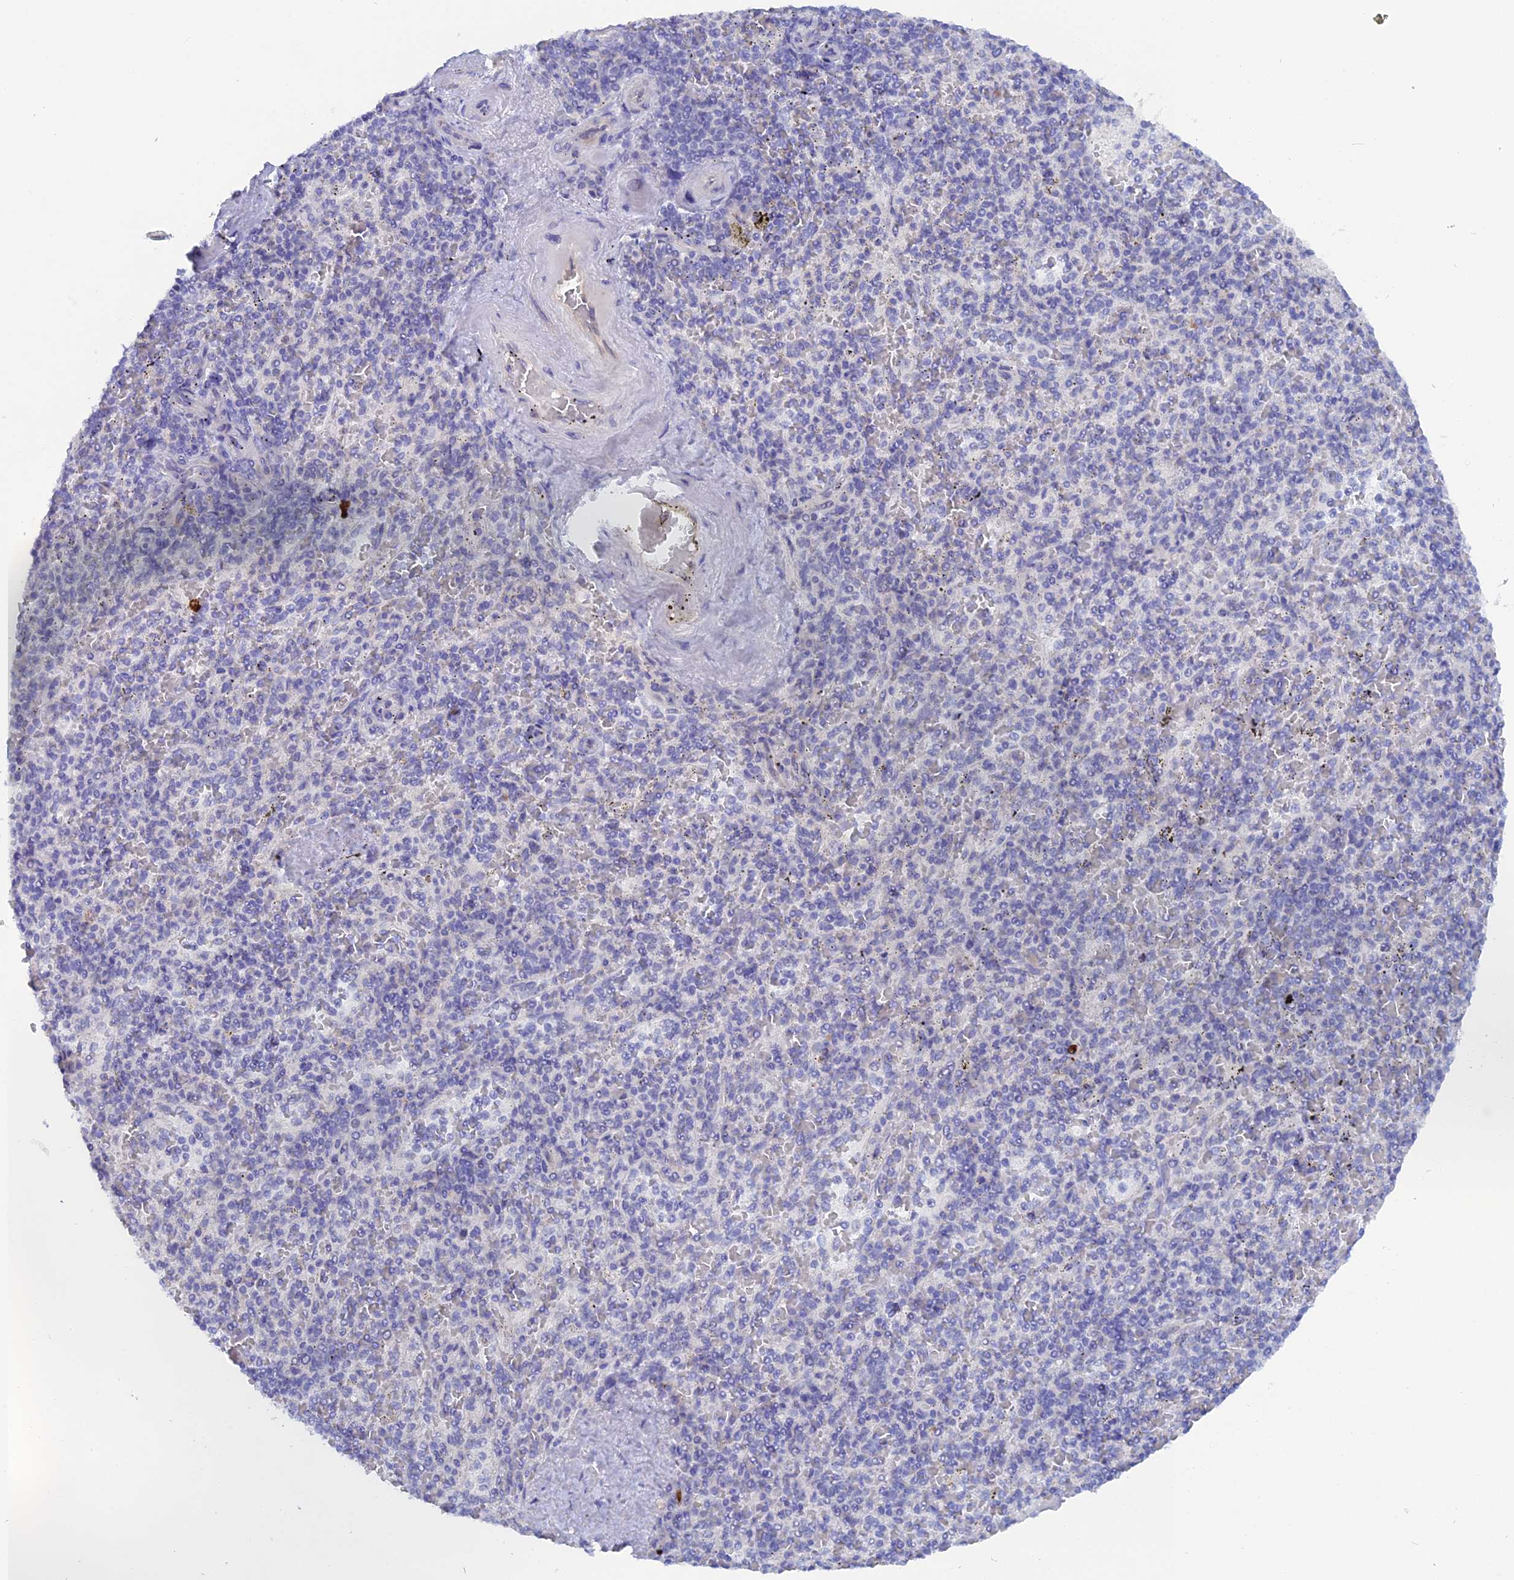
{"staining": {"intensity": "weak", "quantity": "<25%", "location": "cytoplasmic/membranous"}, "tissue": "spleen", "cell_type": "Cells in red pulp", "image_type": "normal", "snomed": [{"axis": "morphology", "description": "Normal tissue, NOS"}, {"axis": "topography", "description": "Spleen"}], "caption": "A high-resolution micrograph shows immunohistochemistry (IHC) staining of benign spleen, which displays no significant expression in cells in red pulp. Brightfield microscopy of immunohistochemistry stained with DAB (3,3'-diaminobenzidine) (brown) and hematoxylin (blue), captured at high magnification.", "gene": "DACT3", "patient": {"sex": "male", "age": 82}}